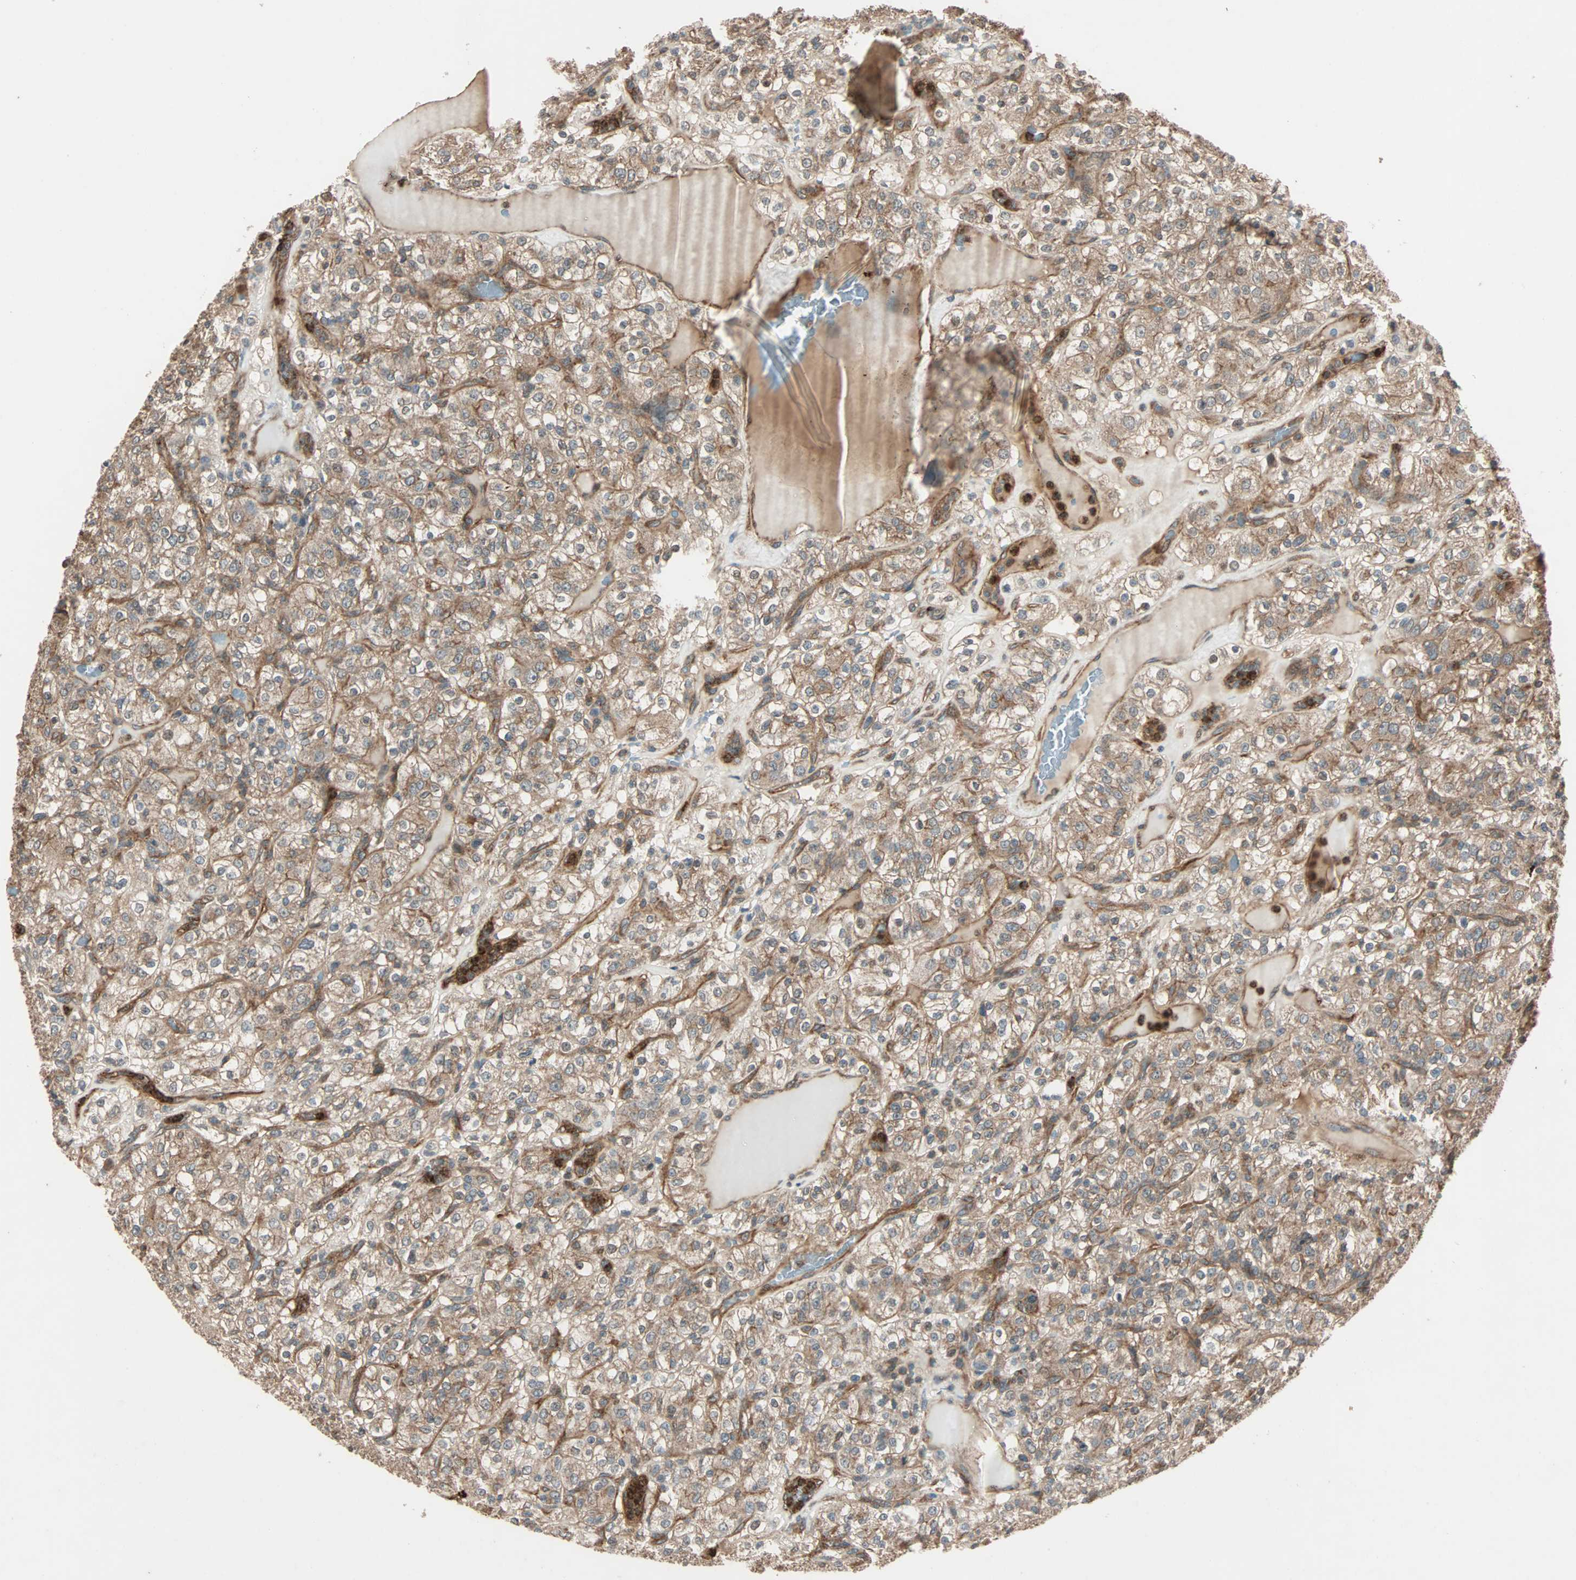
{"staining": {"intensity": "moderate", "quantity": ">75%", "location": "cytoplasmic/membranous"}, "tissue": "renal cancer", "cell_type": "Tumor cells", "image_type": "cancer", "snomed": [{"axis": "morphology", "description": "Normal tissue, NOS"}, {"axis": "morphology", "description": "Adenocarcinoma, NOS"}, {"axis": "topography", "description": "Kidney"}], "caption": "This photomicrograph reveals adenocarcinoma (renal) stained with immunohistochemistry (IHC) to label a protein in brown. The cytoplasmic/membranous of tumor cells show moderate positivity for the protein. Nuclei are counter-stained blue.", "gene": "GCK", "patient": {"sex": "female", "age": 72}}